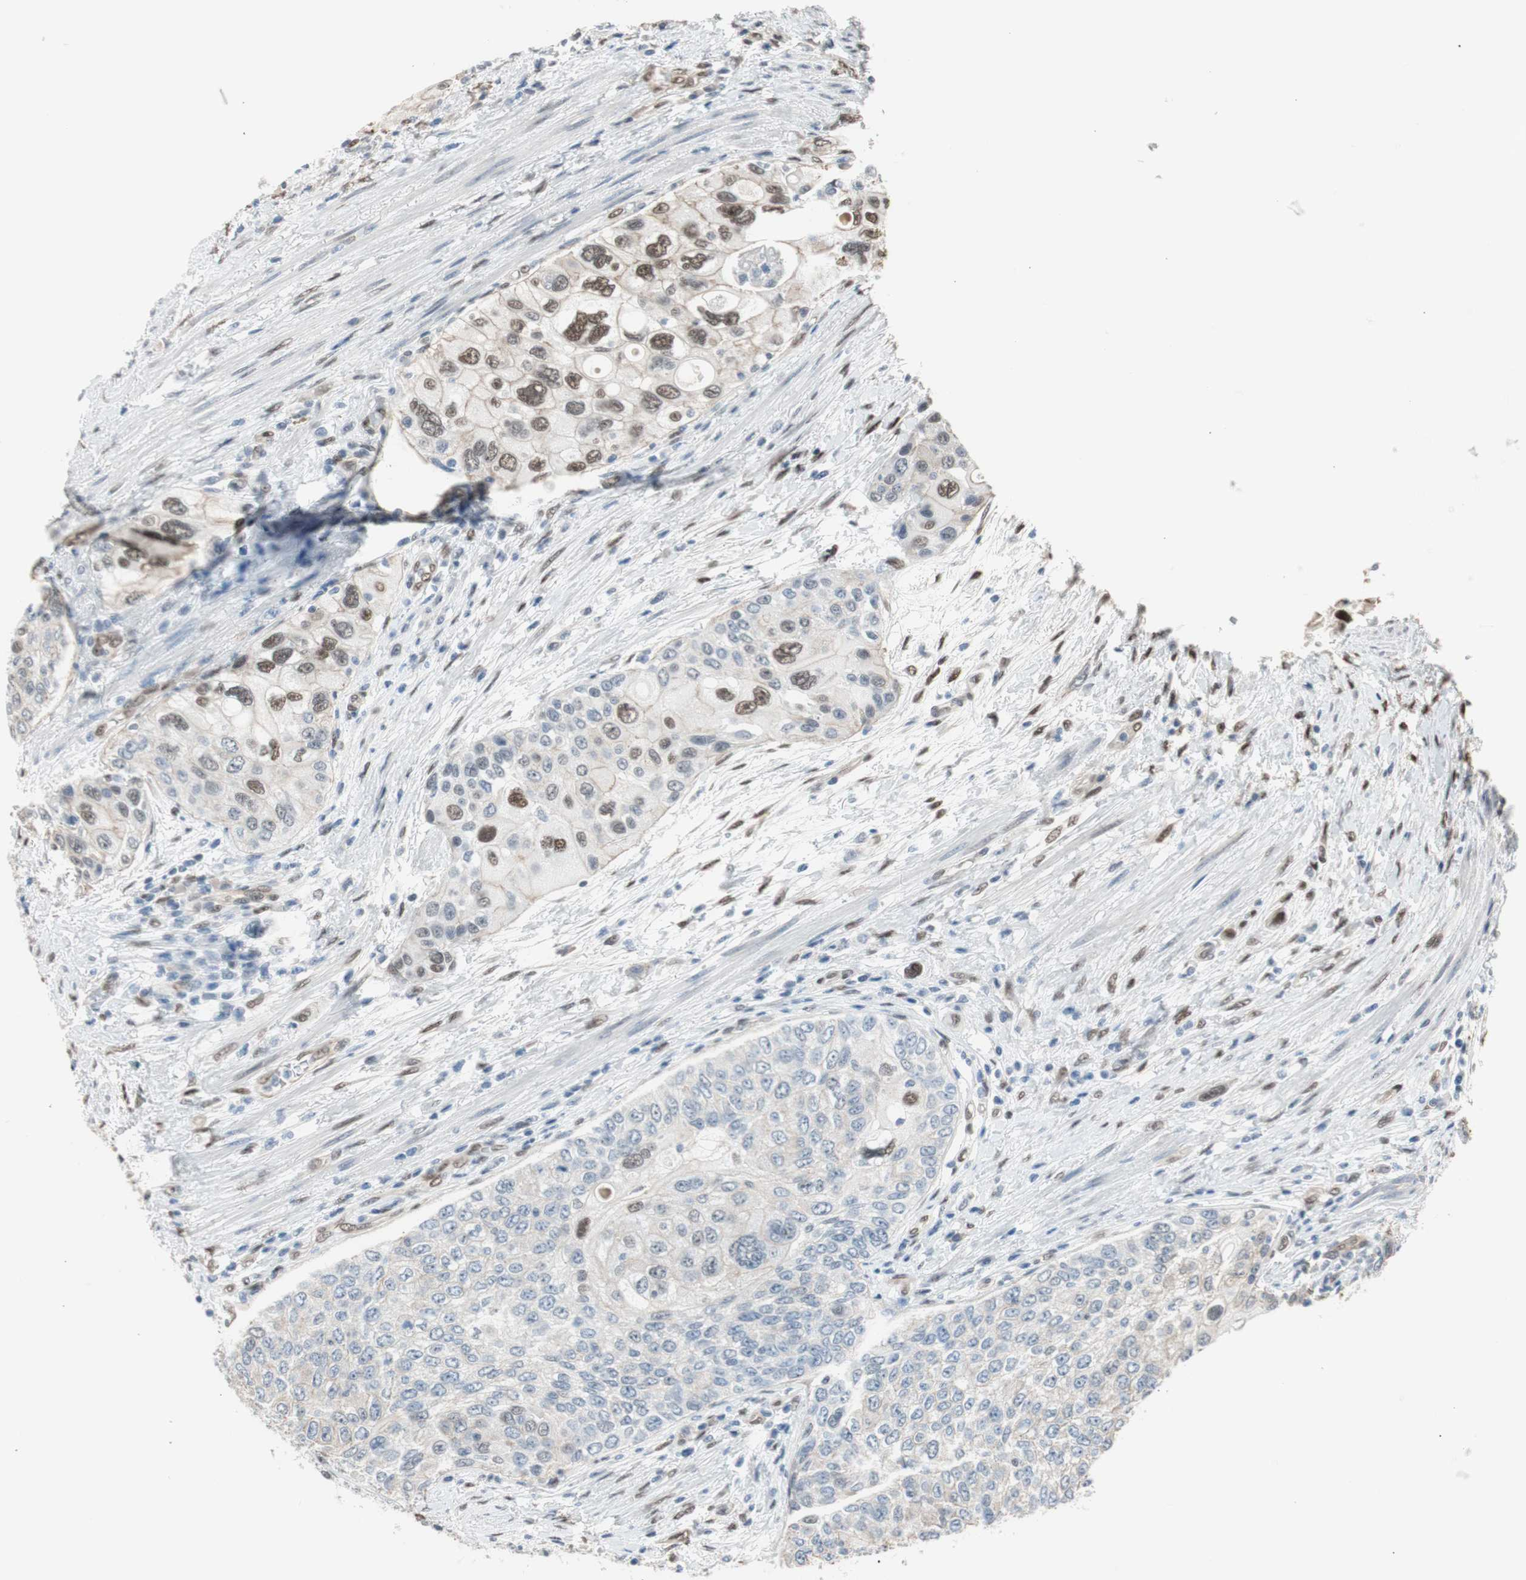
{"staining": {"intensity": "moderate", "quantity": "<25%", "location": "nuclear"}, "tissue": "urothelial cancer", "cell_type": "Tumor cells", "image_type": "cancer", "snomed": [{"axis": "morphology", "description": "Urothelial carcinoma, High grade"}, {"axis": "topography", "description": "Urinary bladder"}], "caption": "DAB immunohistochemical staining of urothelial cancer shows moderate nuclear protein positivity in approximately <25% of tumor cells.", "gene": "PML", "patient": {"sex": "female", "age": 56}}